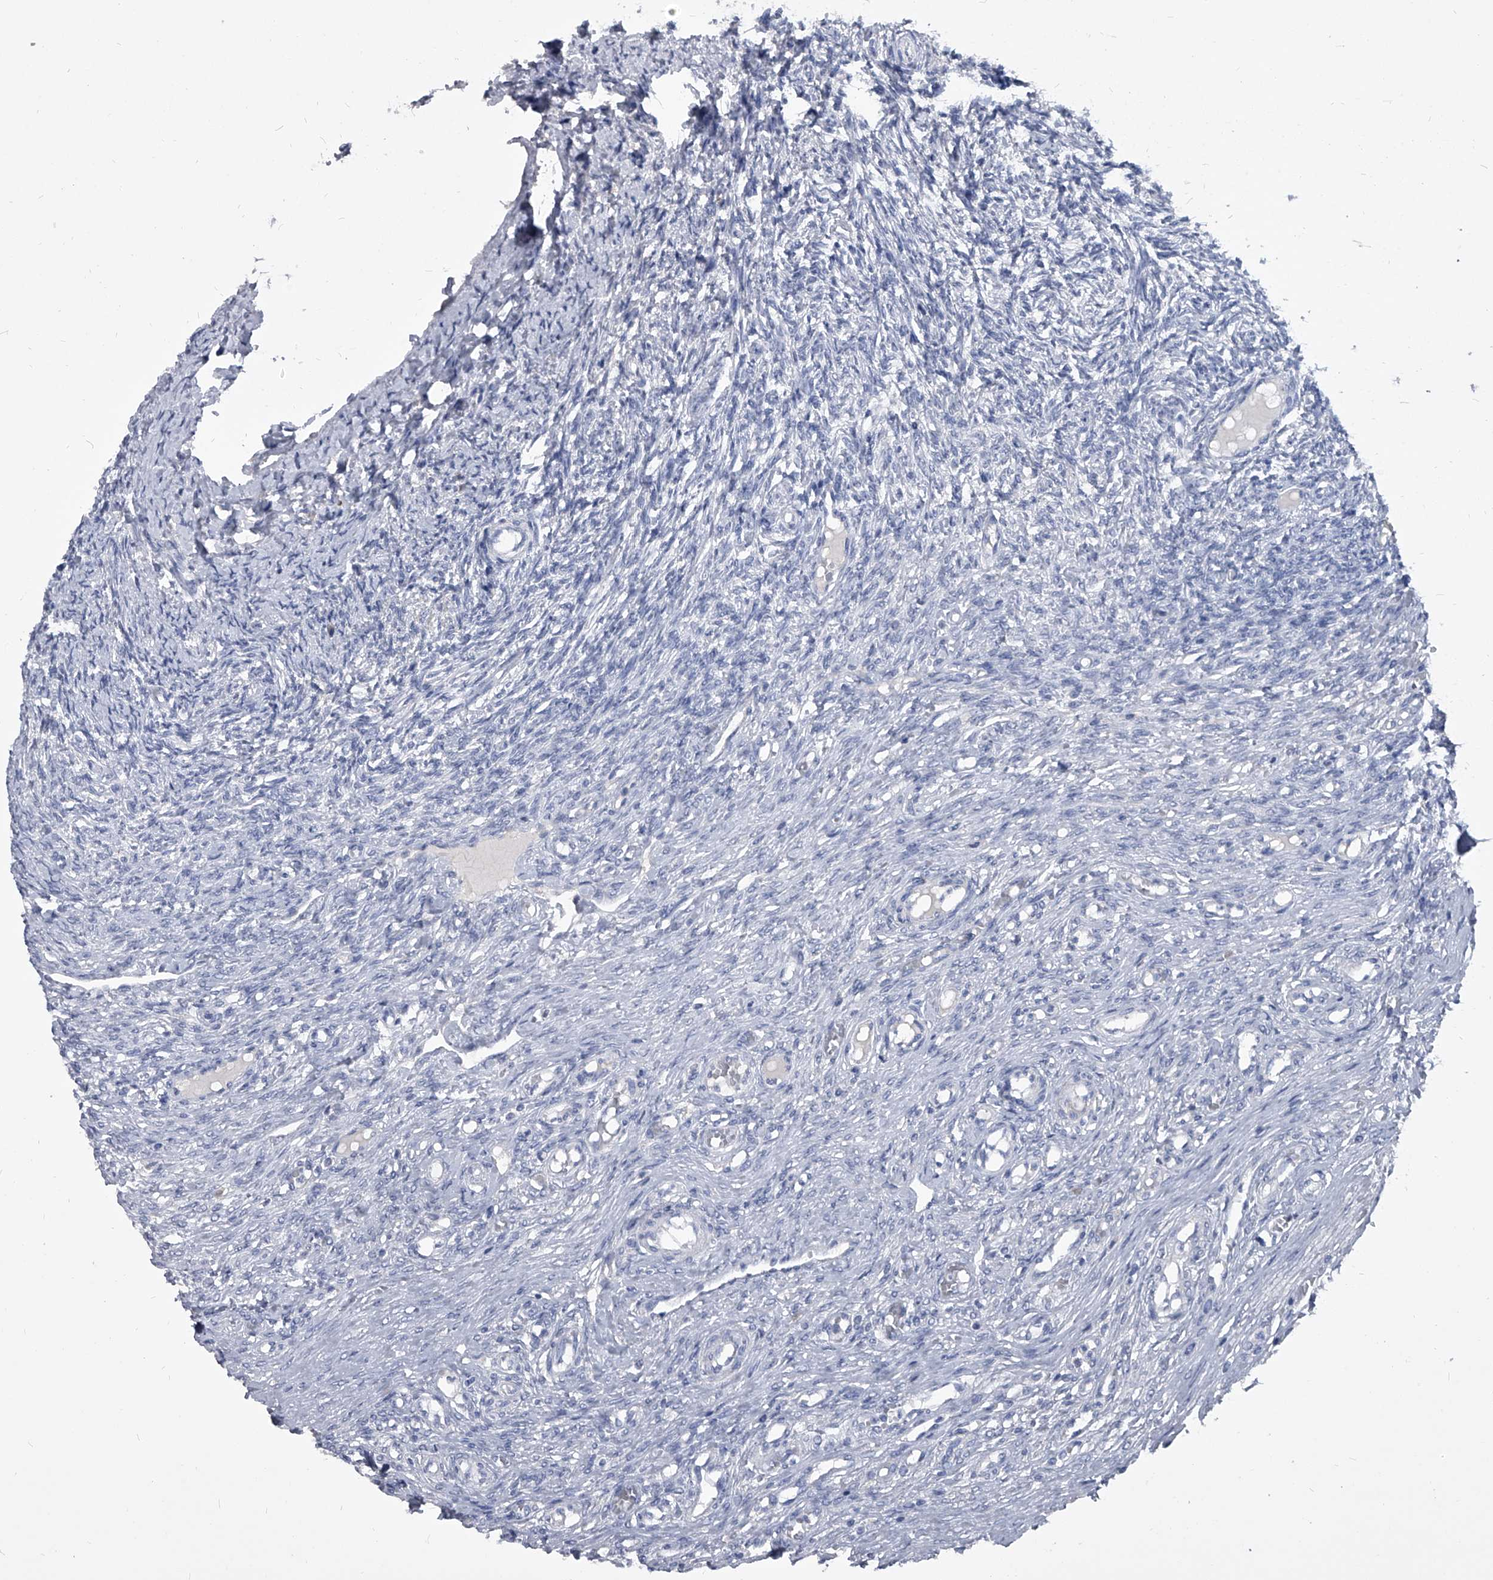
{"staining": {"intensity": "weak", "quantity": "<25%", "location": "cytoplasmic/membranous"}, "tissue": "ovary", "cell_type": "Follicle cells", "image_type": "normal", "snomed": [{"axis": "morphology", "description": "Adenocarcinoma, NOS"}, {"axis": "topography", "description": "Endometrium"}], "caption": "This photomicrograph is of normal ovary stained with immunohistochemistry to label a protein in brown with the nuclei are counter-stained blue. There is no positivity in follicle cells.", "gene": "BCAS1", "patient": {"sex": "female", "age": 32}}